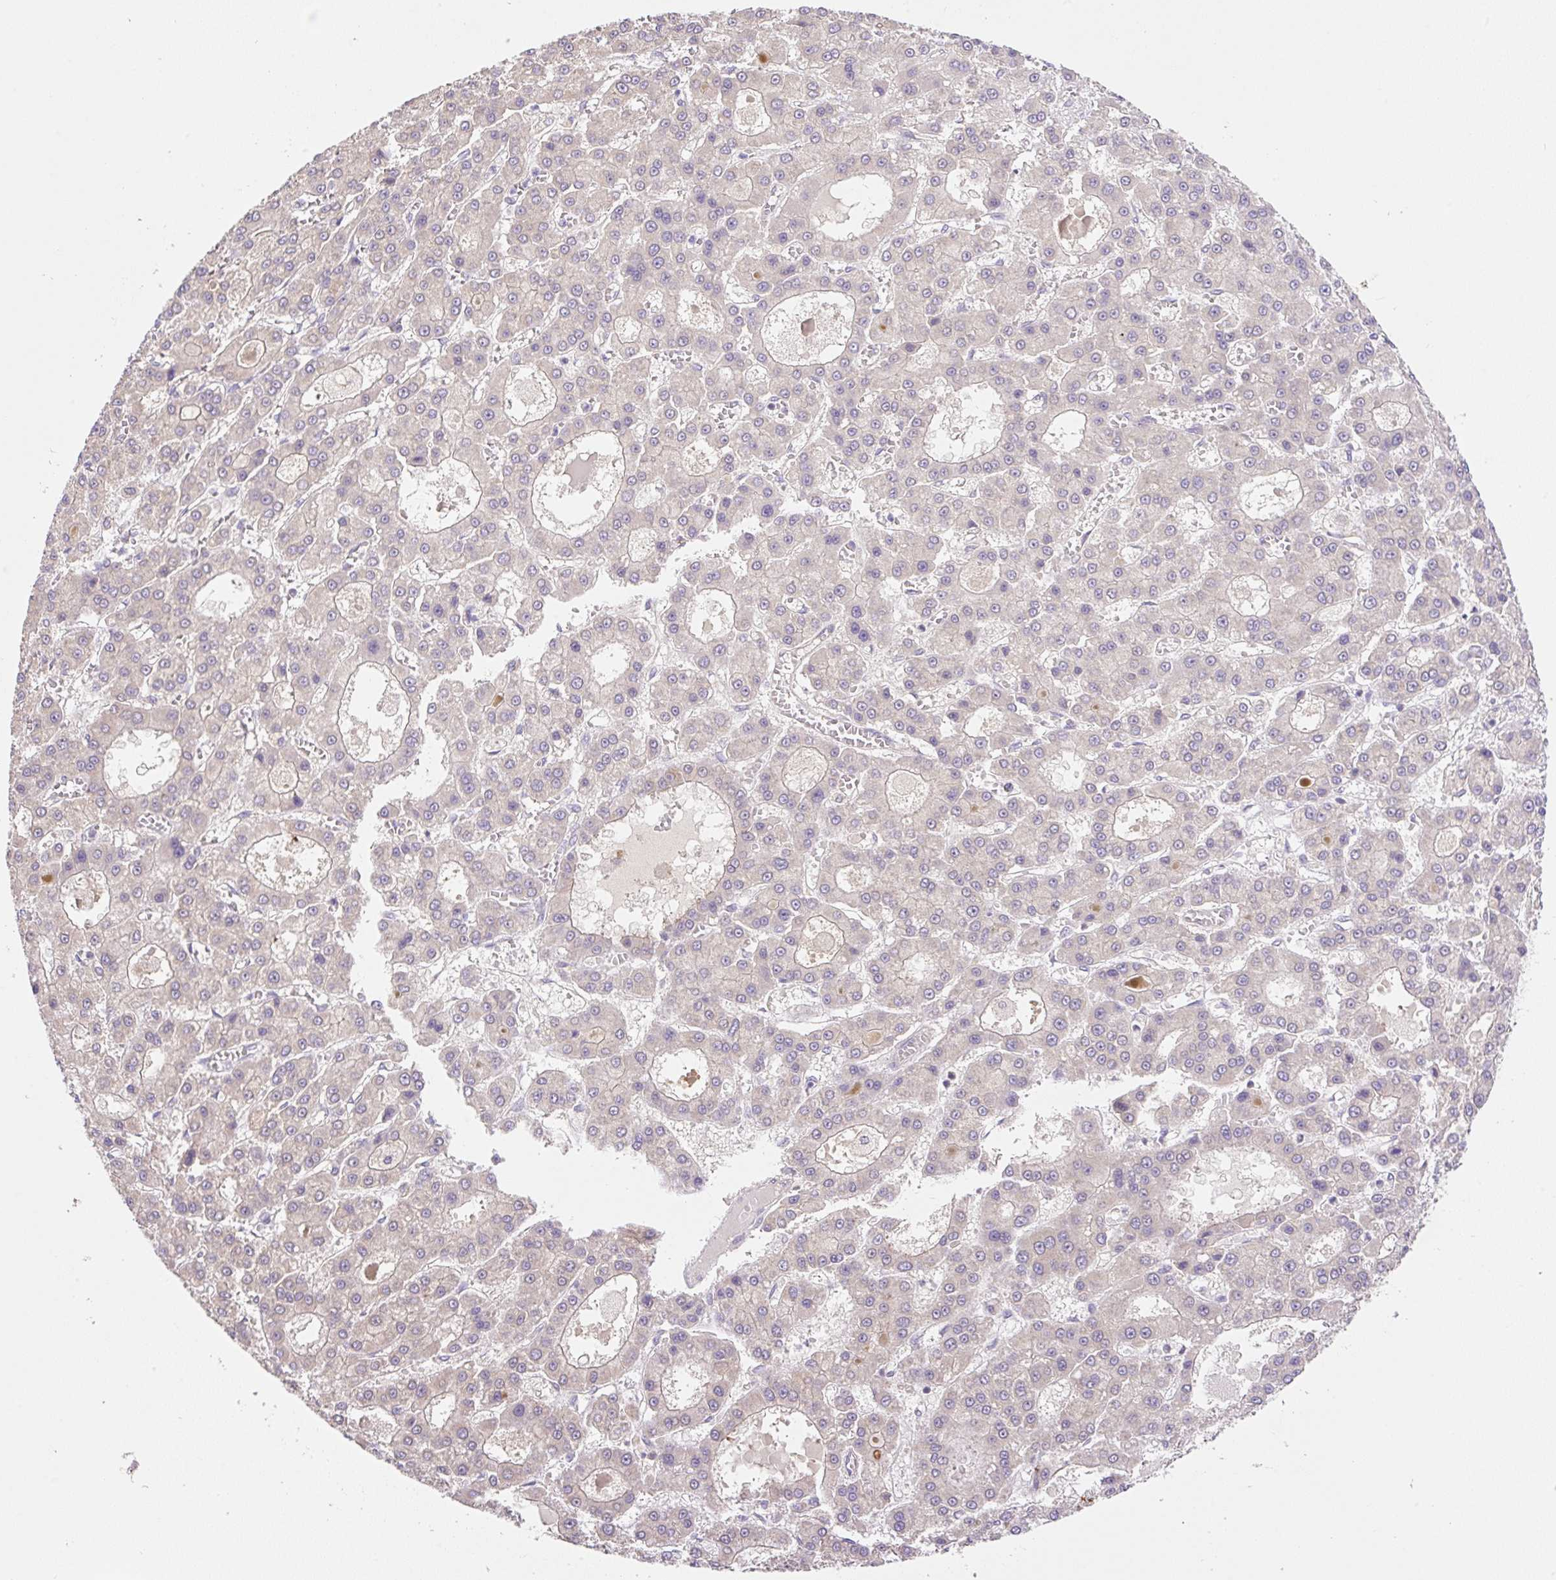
{"staining": {"intensity": "negative", "quantity": "none", "location": "none"}, "tissue": "liver cancer", "cell_type": "Tumor cells", "image_type": "cancer", "snomed": [{"axis": "morphology", "description": "Carcinoma, Hepatocellular, NOS"}, {"axis": "topography", "description": "Liver"}], "caption": "This is an IHC image of human hepatocellular carcinoma (liver). There is no positivity in tumor cells.", "gene": "COX8A", "patient": {"sex": "male", "age": 70}}